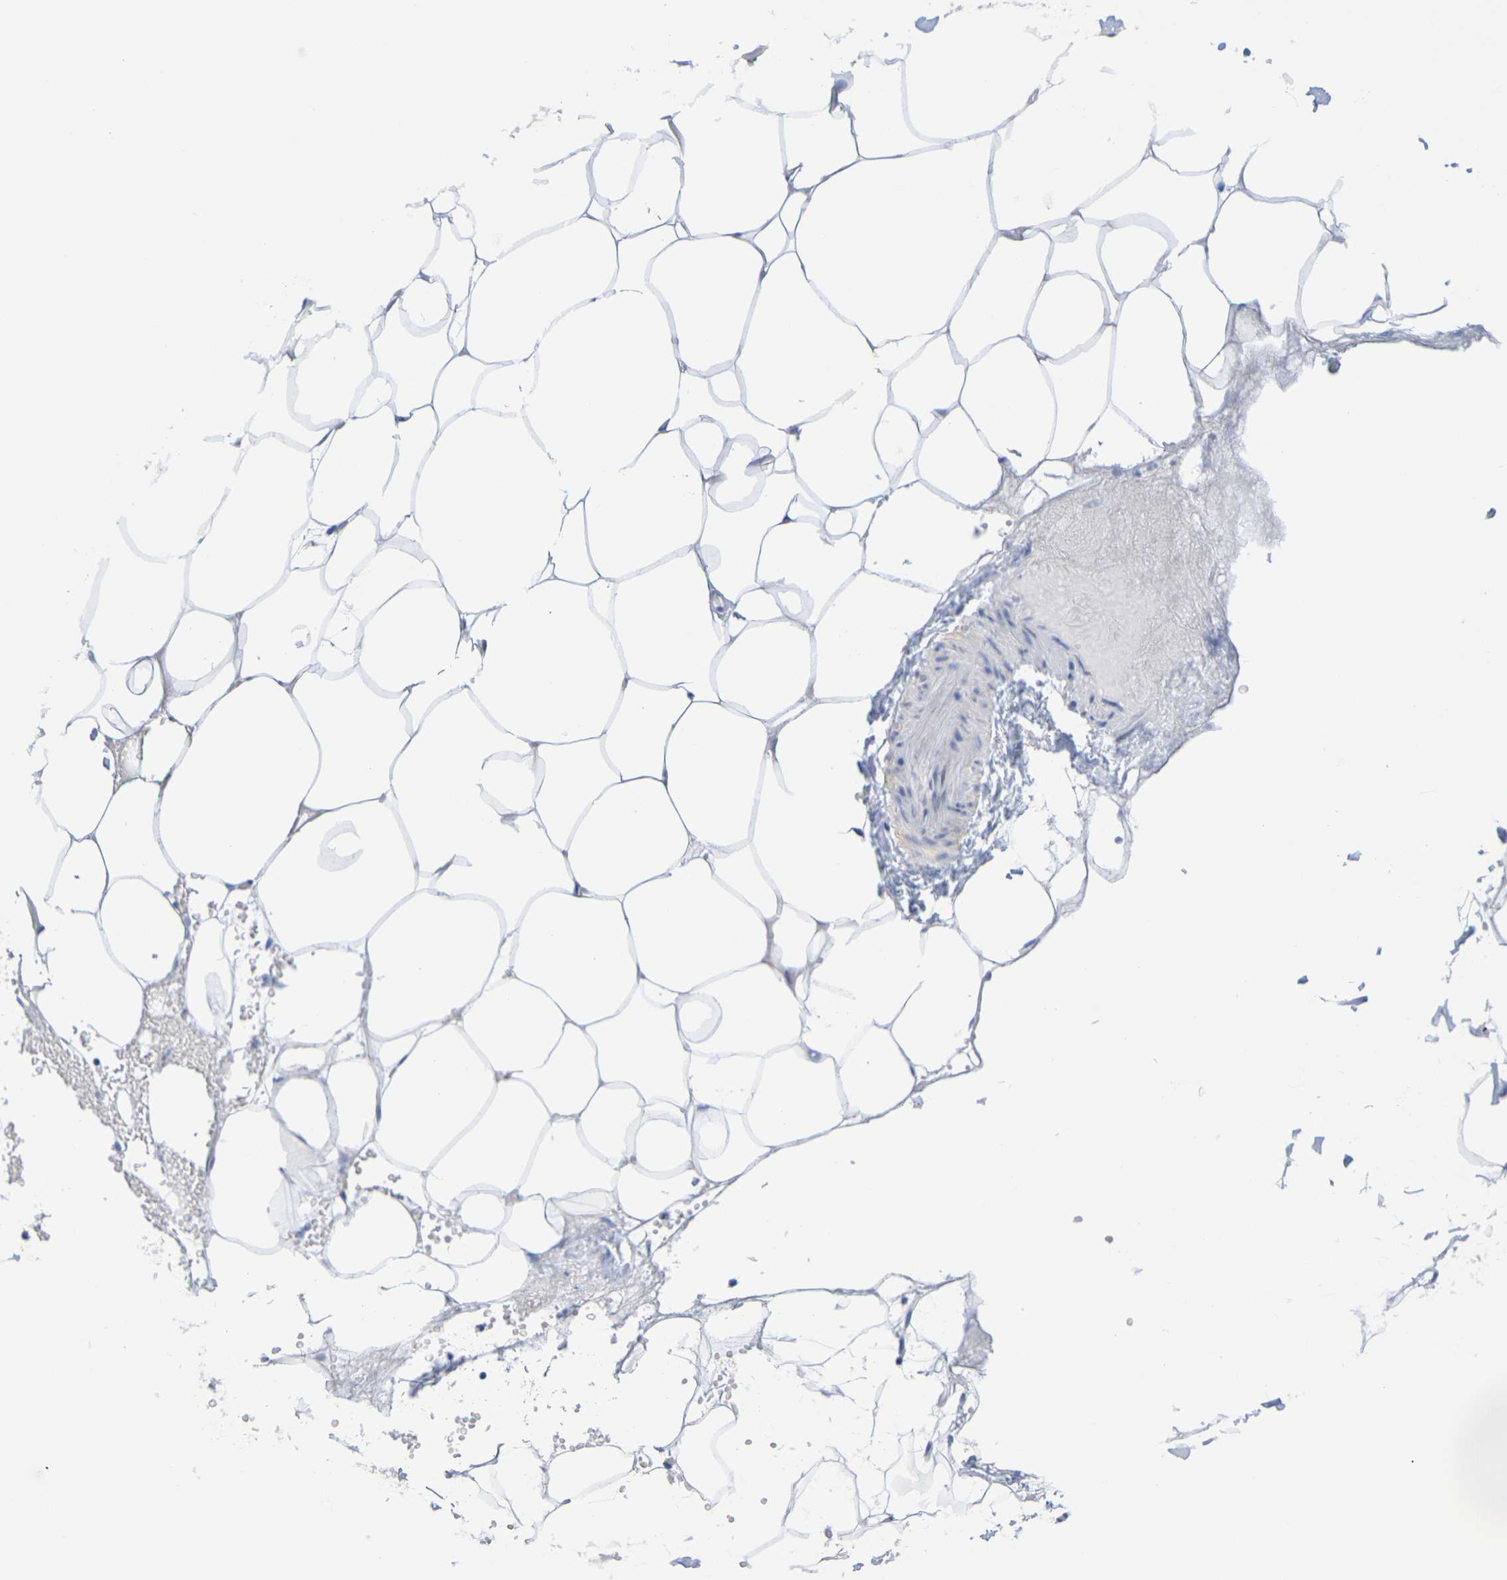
{"staining": {"intensity": "negative", "quantity": "none", "location": "none"}, "tissue": "adipose tissue", "cell_type": "Adipocytes", "image_type": "normal", "snomed": [{"axis": "morphology", "description": "Normal tissue, NOS"}, {"axis": "topography", "description": "Breast"}, {"axis": "topography", "description": "Adipose tissue"}], "caption": "Adipose tissue stained for a protein using IHC reveals no positivity adipocytes.", "gene": "TMCC3", "patient": {"sex": "female", "age": 25}}